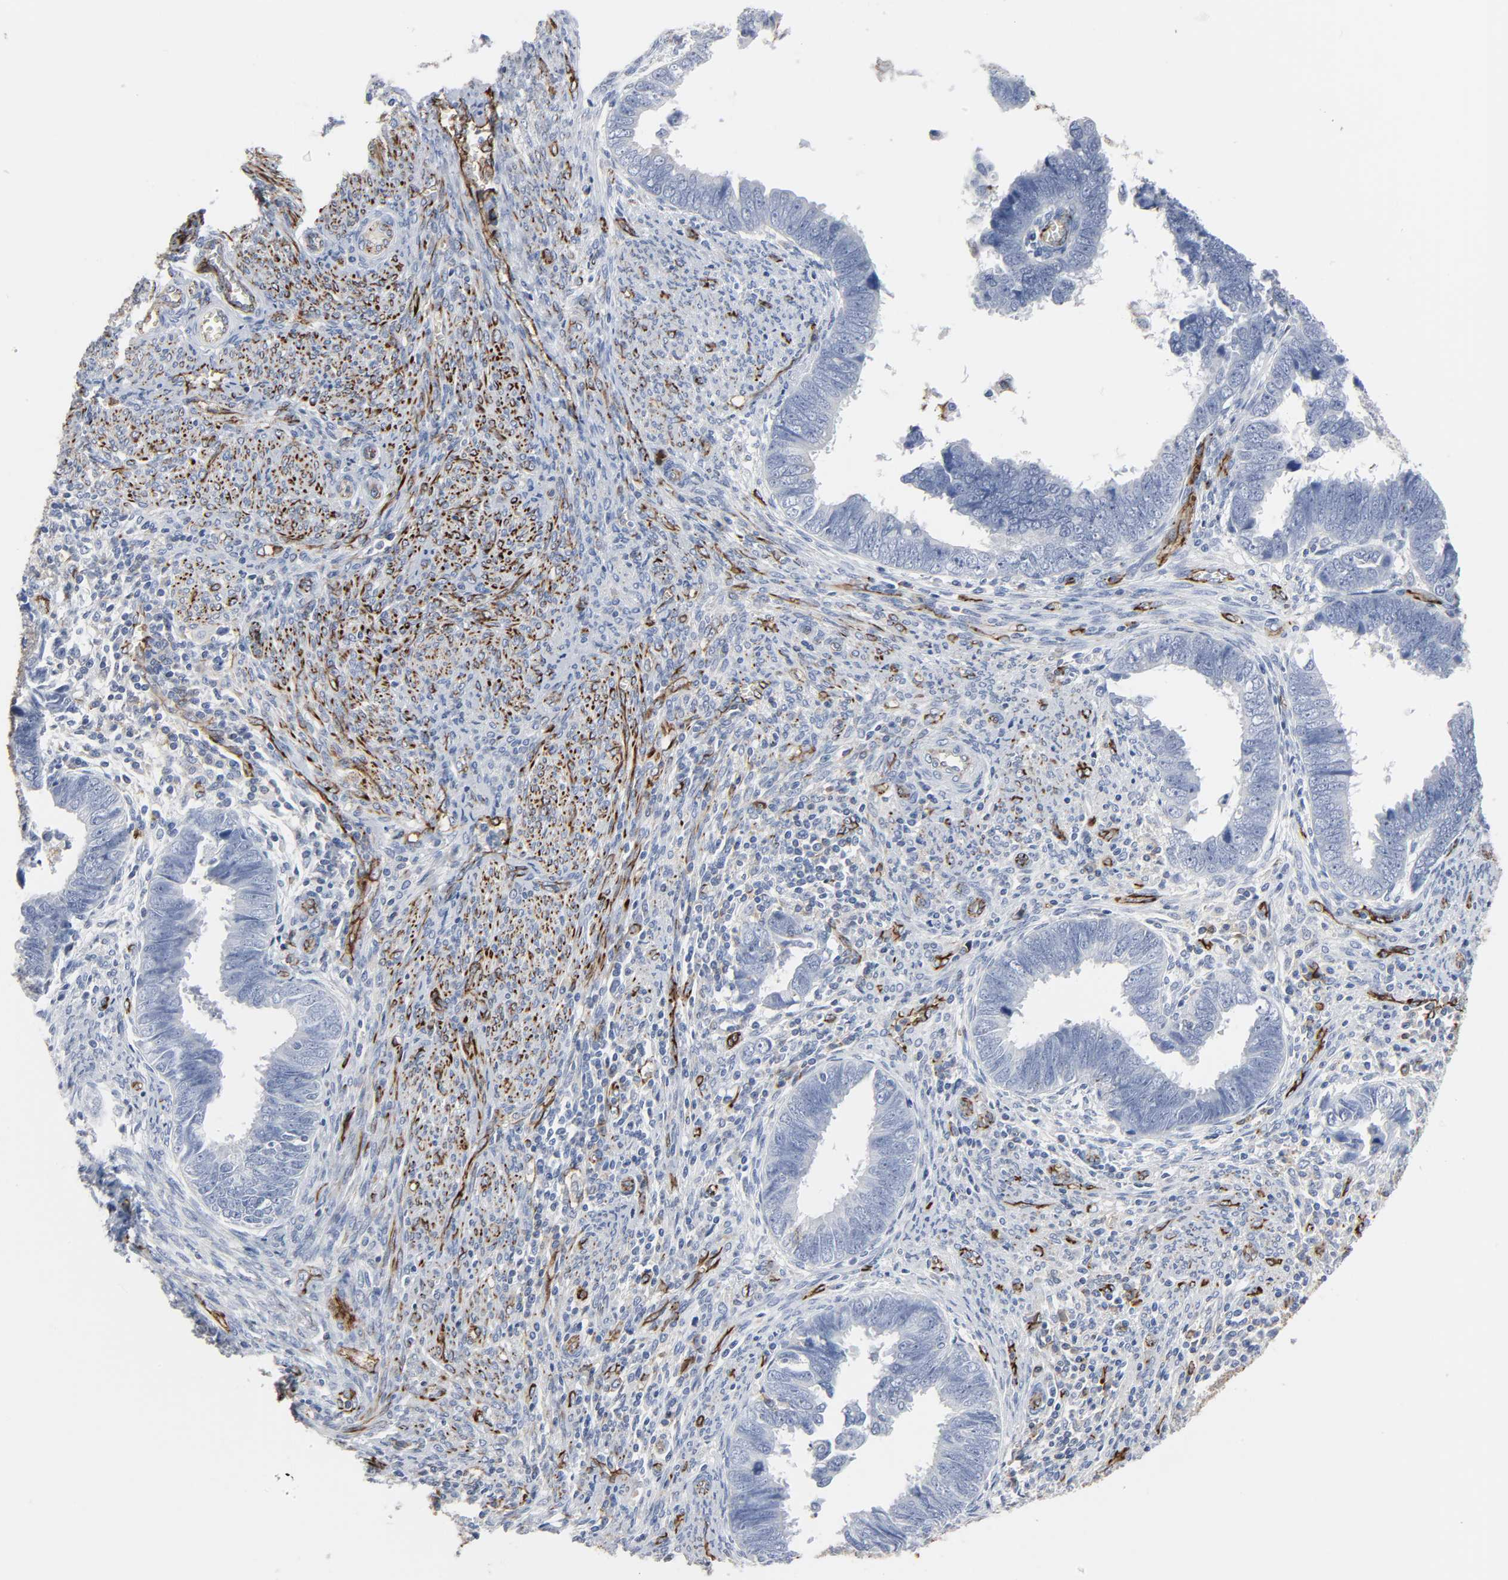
{"staining": {"intensity": "negative", "quantity": "none", "location": "none"}, "tissue": "endometrial cancer", "cell_type": "Tumor cells", "image_type": "cancer", "snomed": [{"axis": "morphology", "description": "Adenocarcinoma, NOS"}, {"axis": "topography", "description": "Endometrium"}], "caption": "Immunohistochemistry micrograph of human endometrial cancer stained for a protein (brown), which exhibits no positivity in tumor cells.", "gene": "PECAM1", "patient": {"sex": "female", "age": 75}}